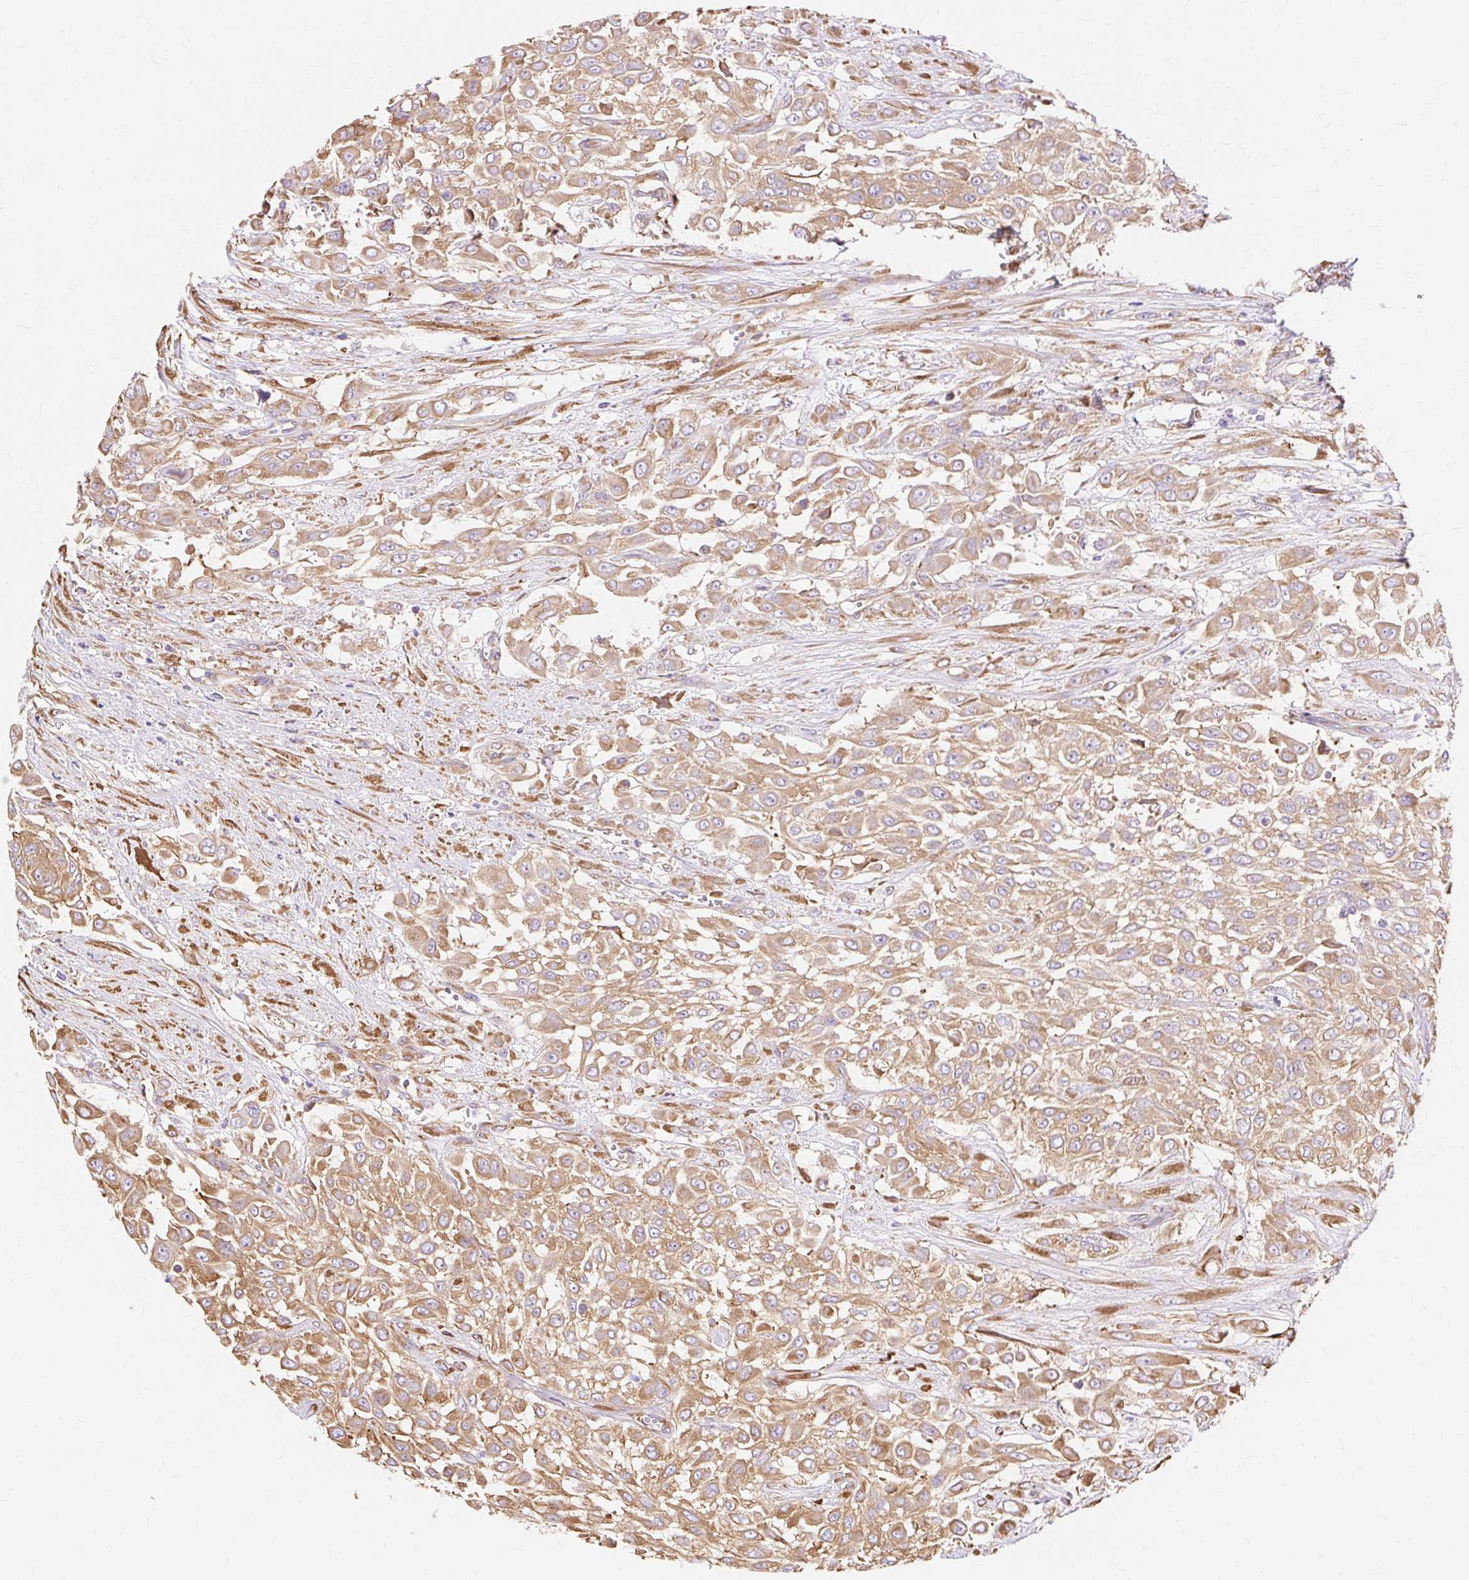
{"staining": {"intensity": "moderate", "quantity": ">75%", "location": "cytoplasmic/membranous"}, "tissue": "urothelial cancer", "cell_type": "Tumor cells", "image_type": "cancer", "snomed": [{"axis": "morphology", "description": "Urothelial carcinoma, High grade"}, {"axis": "topography", "description": "Urinary bladder"}], "caption": "Urothelial carcinoma (high-grade) was stained to show a protein in brown. There is medium levels of moderate cytoplasmic/membranous expression in approximately >75% of tumor cells.", "gene": "RPS17", "patient": {"sex": "male", "age": 57}}